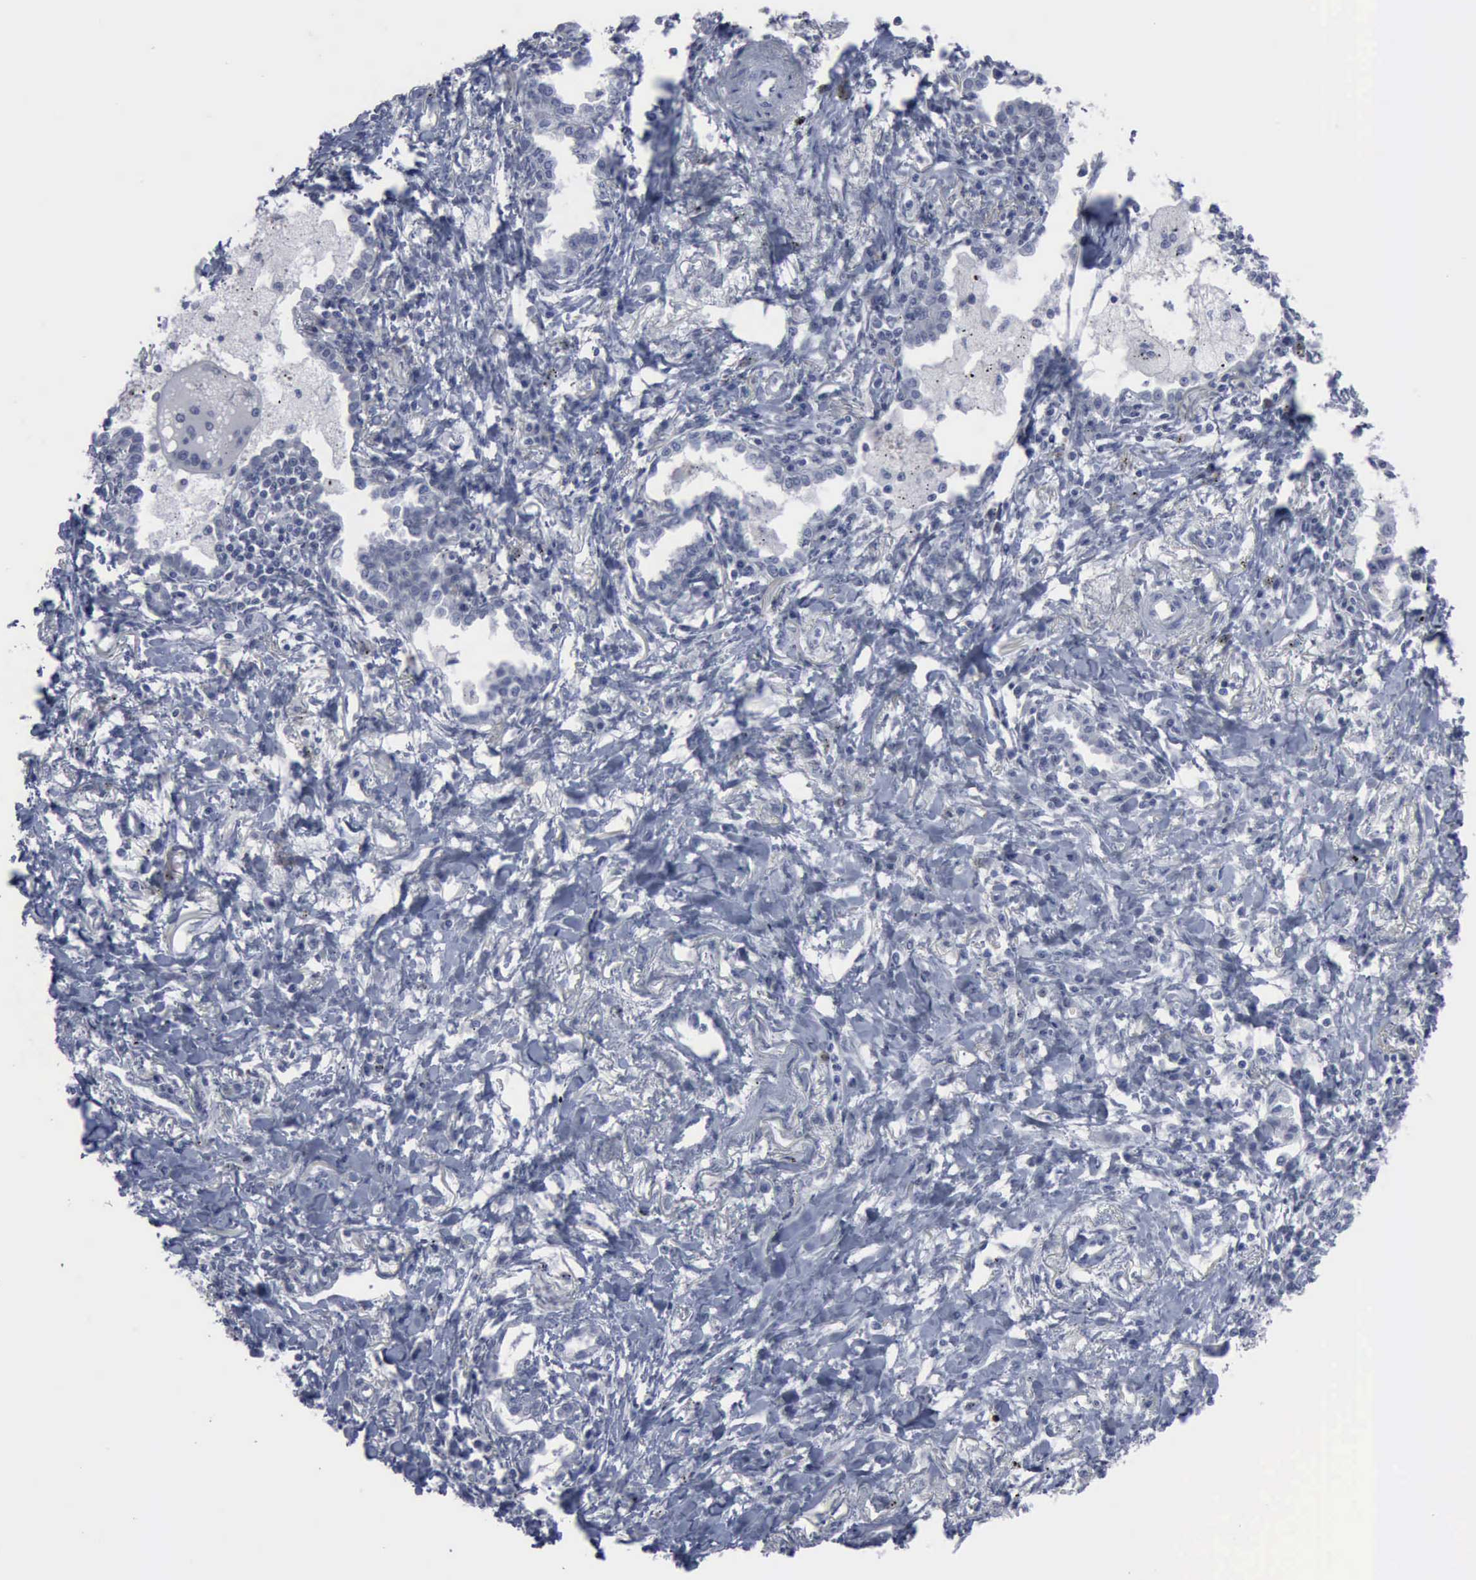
{"staining": {"intensity": "negative", "quantity": "none", "location": "none"}, "tissue": "lung cancer", "cell_type": "Tumor cells", "image_type": "cancer", "snomed": [{"axis": "morphology", "description": "Adenocarcinoma, NOS"}, {"axis": "topography", "description": "Lung"}], "caption": "This is an immunohistochemistry (IHC) photomicrograph of lung cancer. There is no positivity in tumor cells.", "gene": "MCM5", "patient": {"sex": "male", "age": 60}}